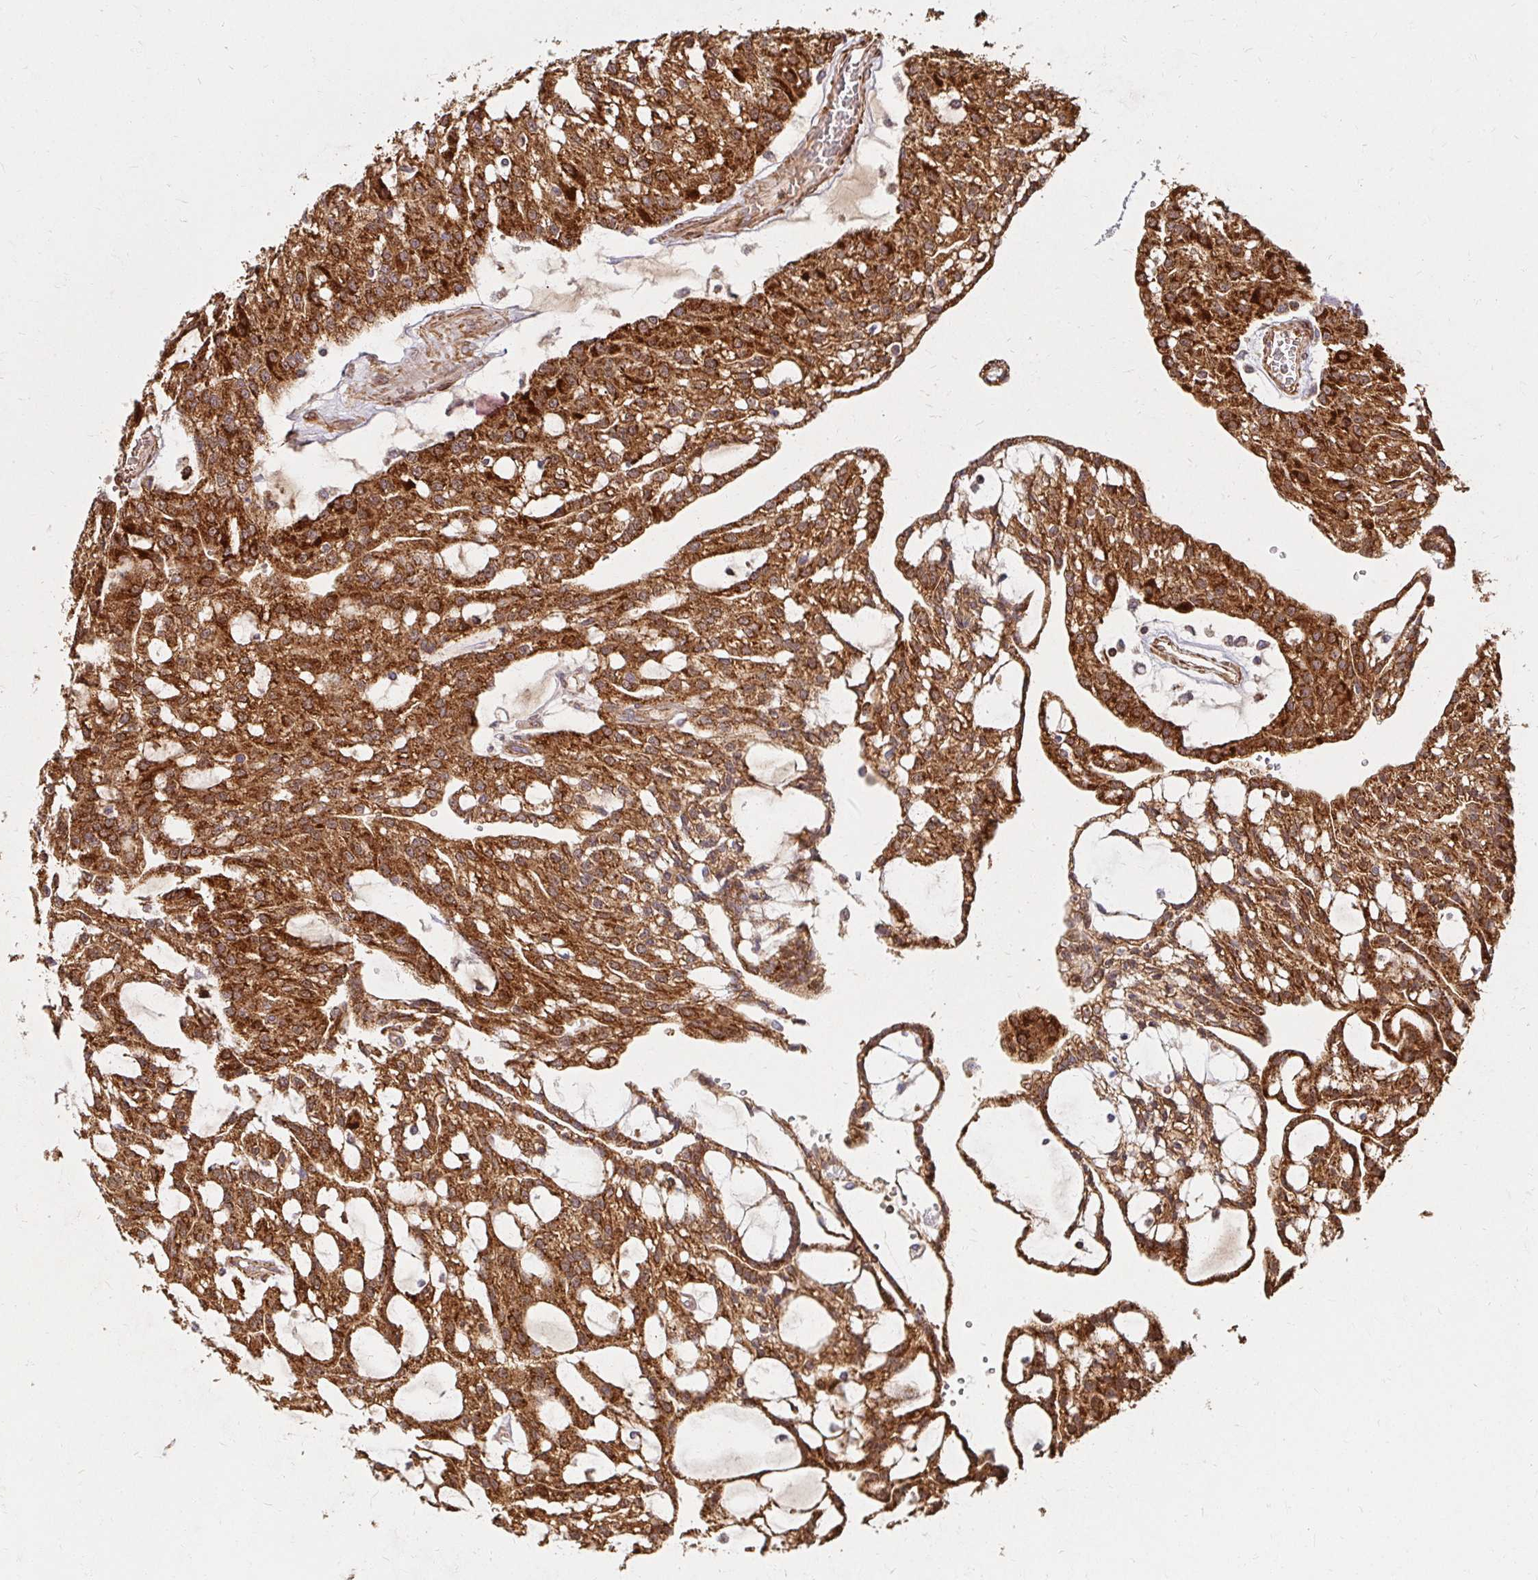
{"staining": {"intensity": "strong", "quantity": ">75%", "location": "cytoplasmic/membranous"}, "tissue": "renal cancer", "cell_type": "Tumor cells", "image_type": "cancer", "snomed": [{"axis": "morphology", "description": "Adenocarcinoma, NOS"}, {"axis": "topography", "description": "Kidney"}], "caption": "The photomicrograph shows a brown stain indicating the presence of a protein in the cytoplasmic/membranous of tumor cells in renal cancer.", "gene": "BTF3", "patient": {"sex": "male", "age": 63}}